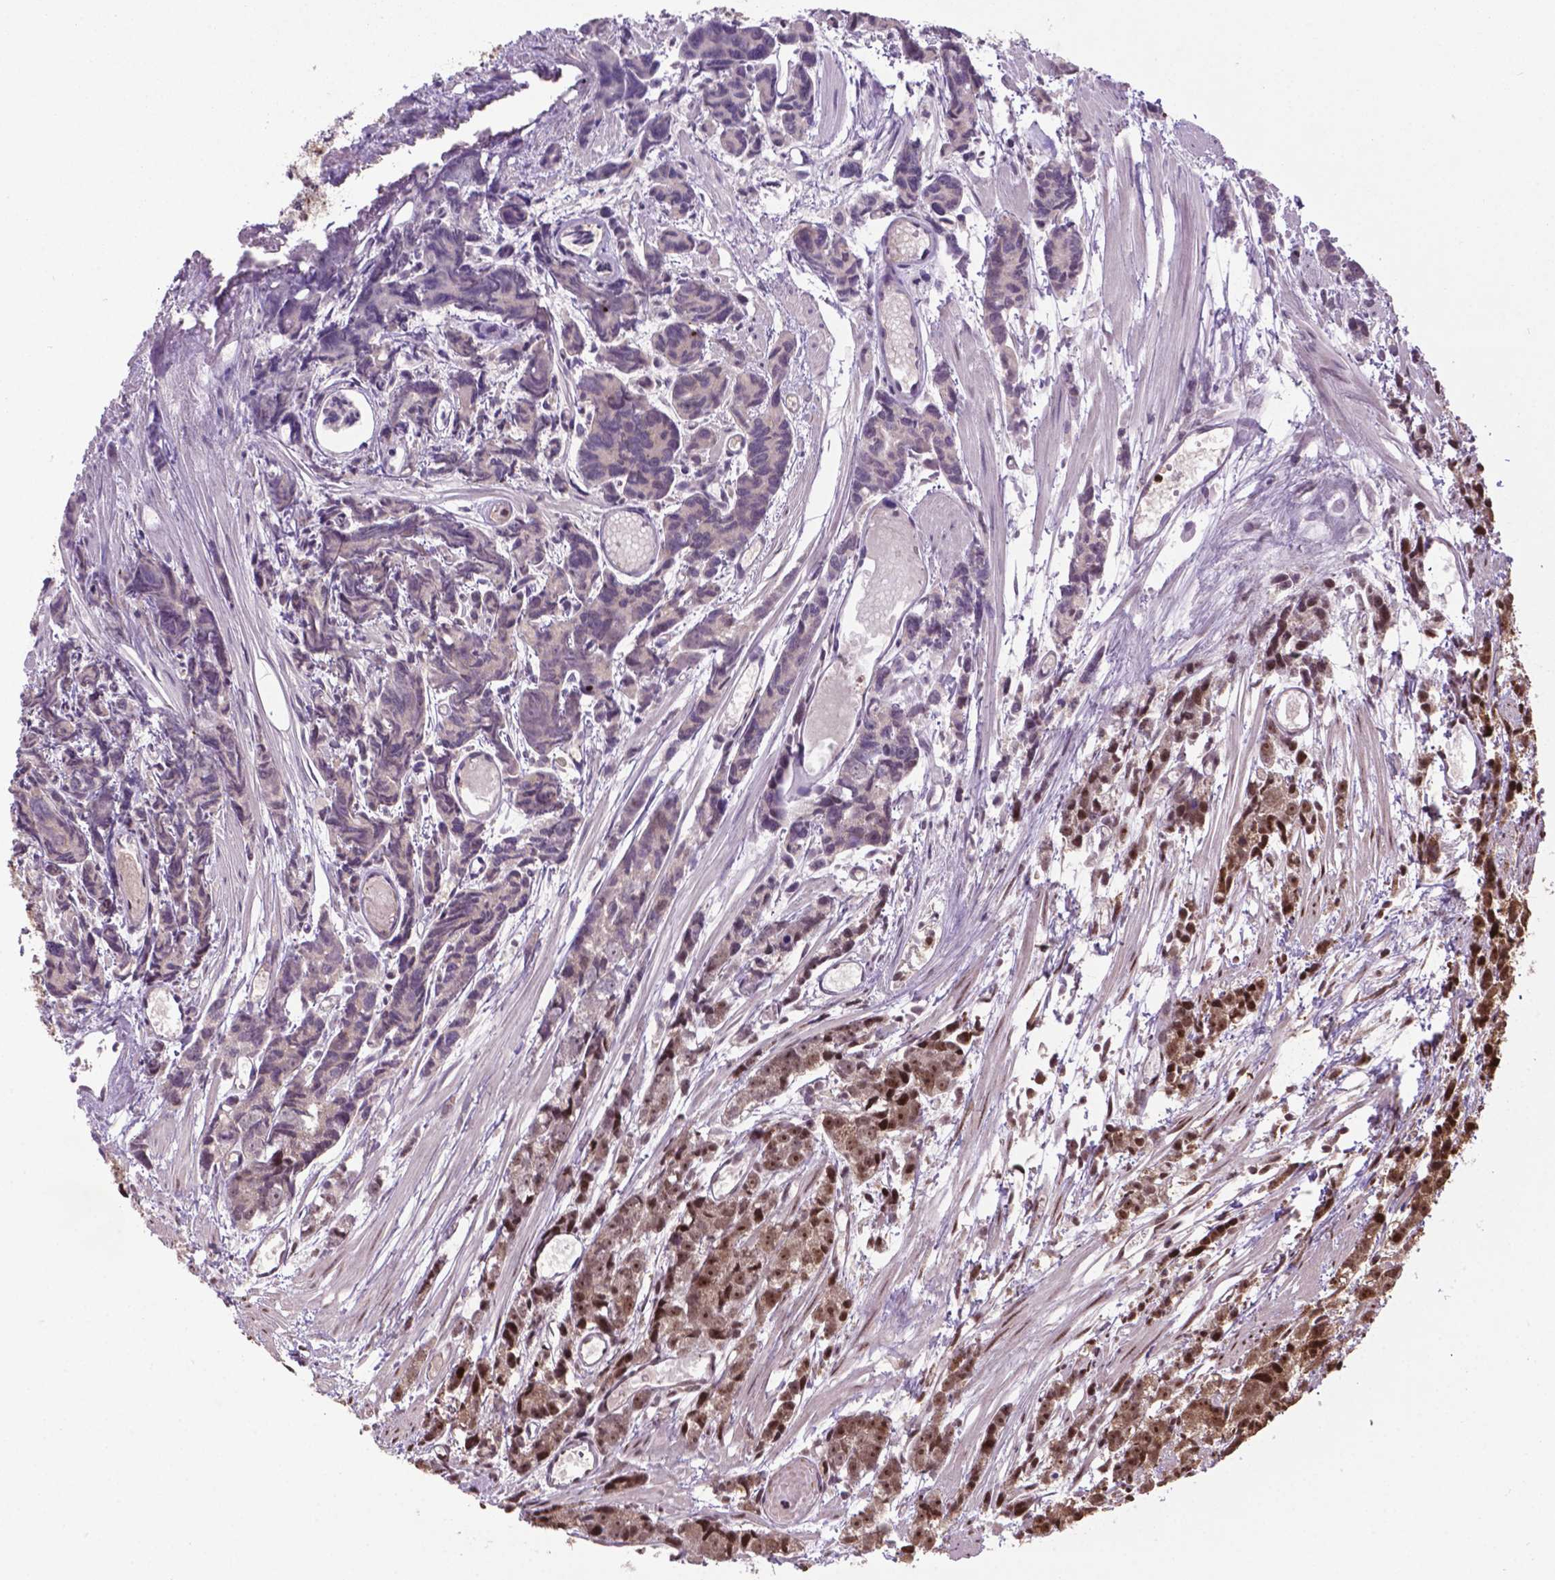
{"staining": {"intensity": "moderate", "quantity": "25%-75%", "location": "nuclear"}, "tissue": "prostate cancer", "cell_type": "Tumor cells", "image_type": "cancer", "snomed": [{"axis": "morphology", "description": "Adenocarcinoma, High grade"}, {"axis": "topography", "description": "Prostate"}], "caption": "Immunohistochemical staining of human prostate adenocarcinoma (high-grade) displays moderate nuclear protein expression in about 25%-75% of tumor cells. (DAB IHC with brightfield microscopy, high magnification).", "gene": "CSNK2A1", "patient": {"sex": "male", "age": 77}}